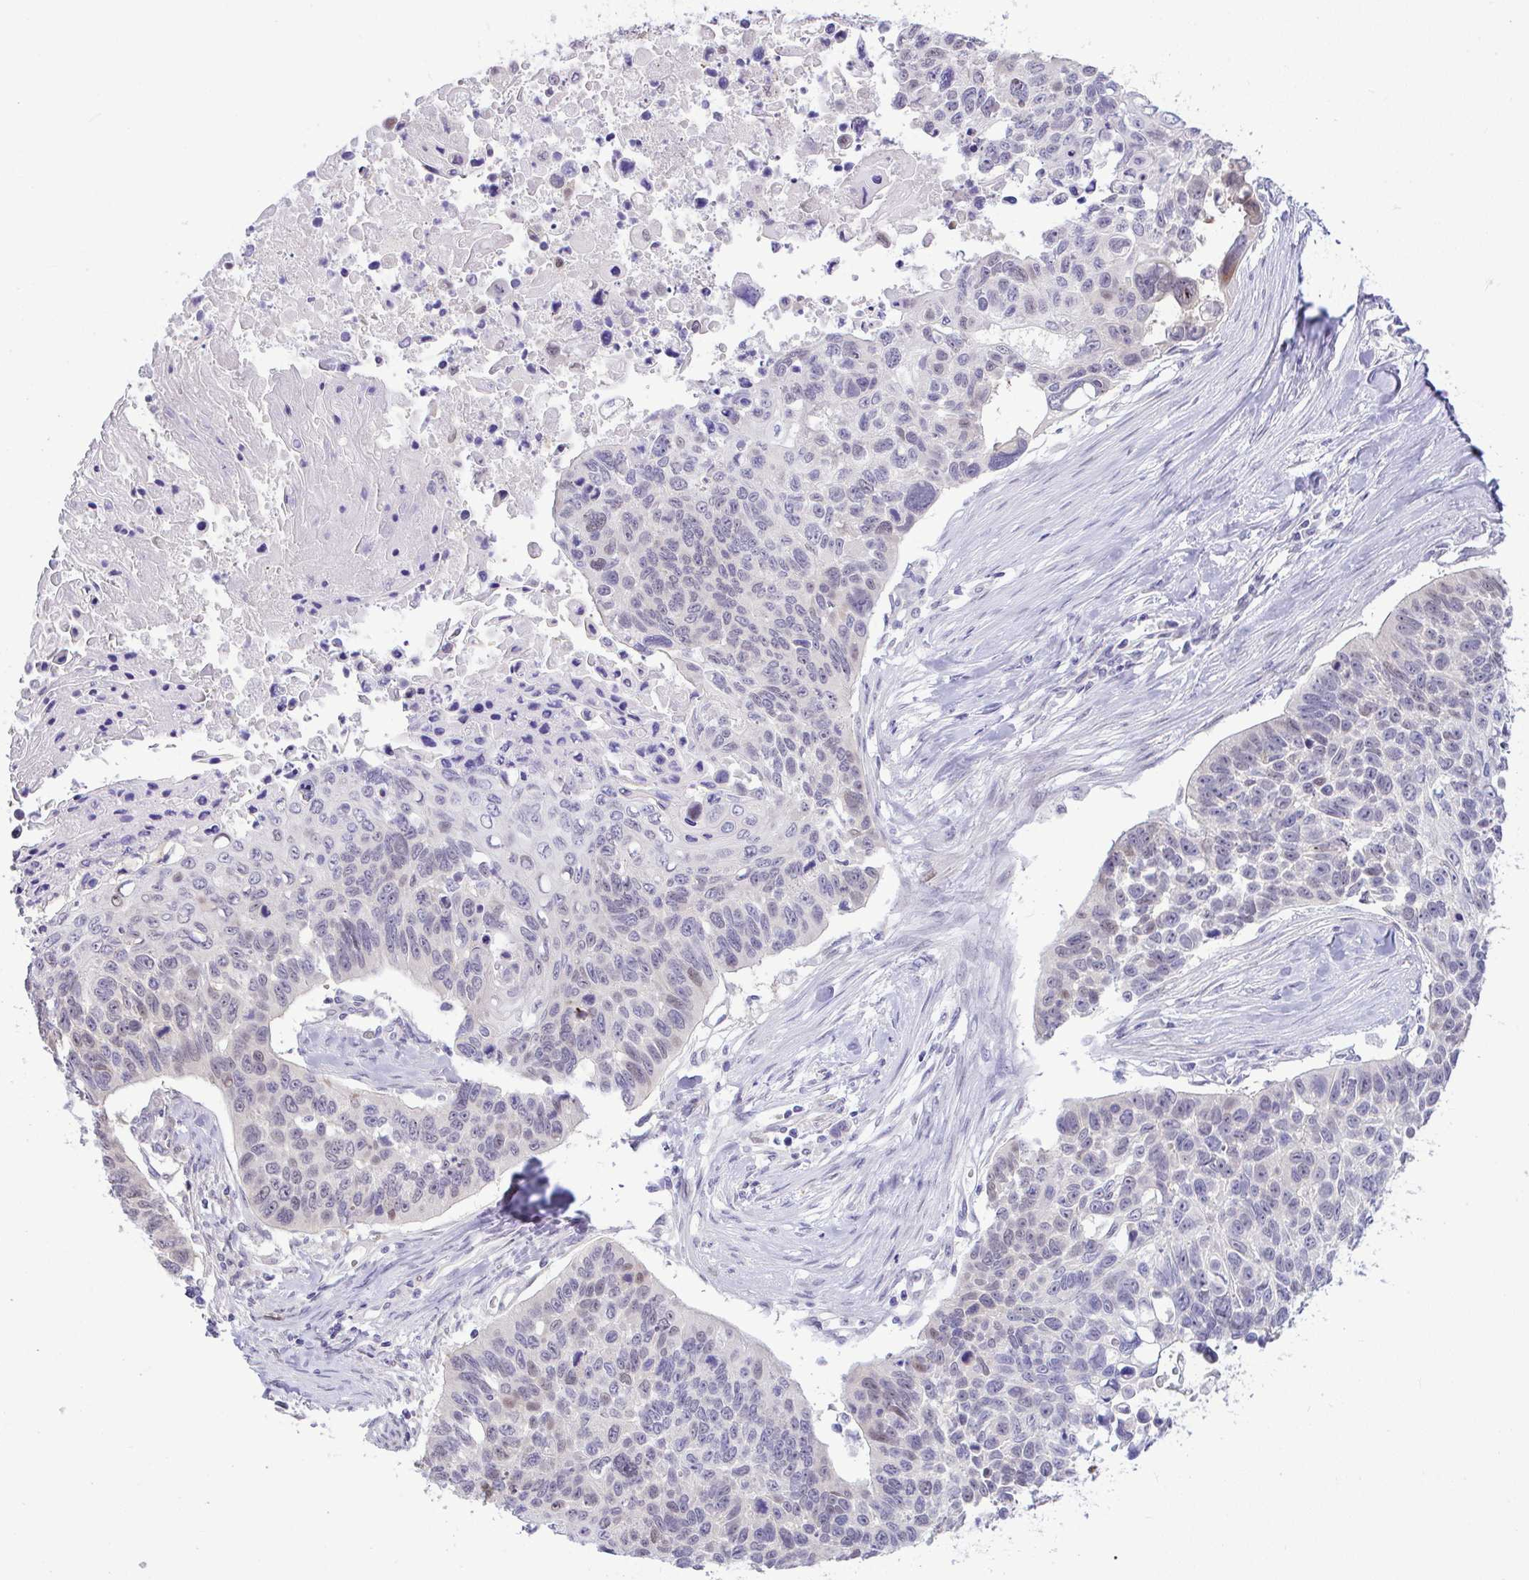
{"staining": {"intensity": "weak", "quantity": "<25%", "location": "nuclear"}, "tissue": "lung cancer", "cell_type": "Tumor cells", "image_type": "cancer", "snomed": [{"axis": "morphology", "description": "Squamous cell carcinoma, NOS"}, {"axis": "topography", "description": "Lung"}], "caption": "Image shows no significant protein positivity in tumor cells of lung cancer (squamous cell carcinoma). (DAB immunohistochemistry (IHC) with hematoxylin counter stain).", "gene": "ZNF485", "patient": {"sex": "male", "age": 62}}